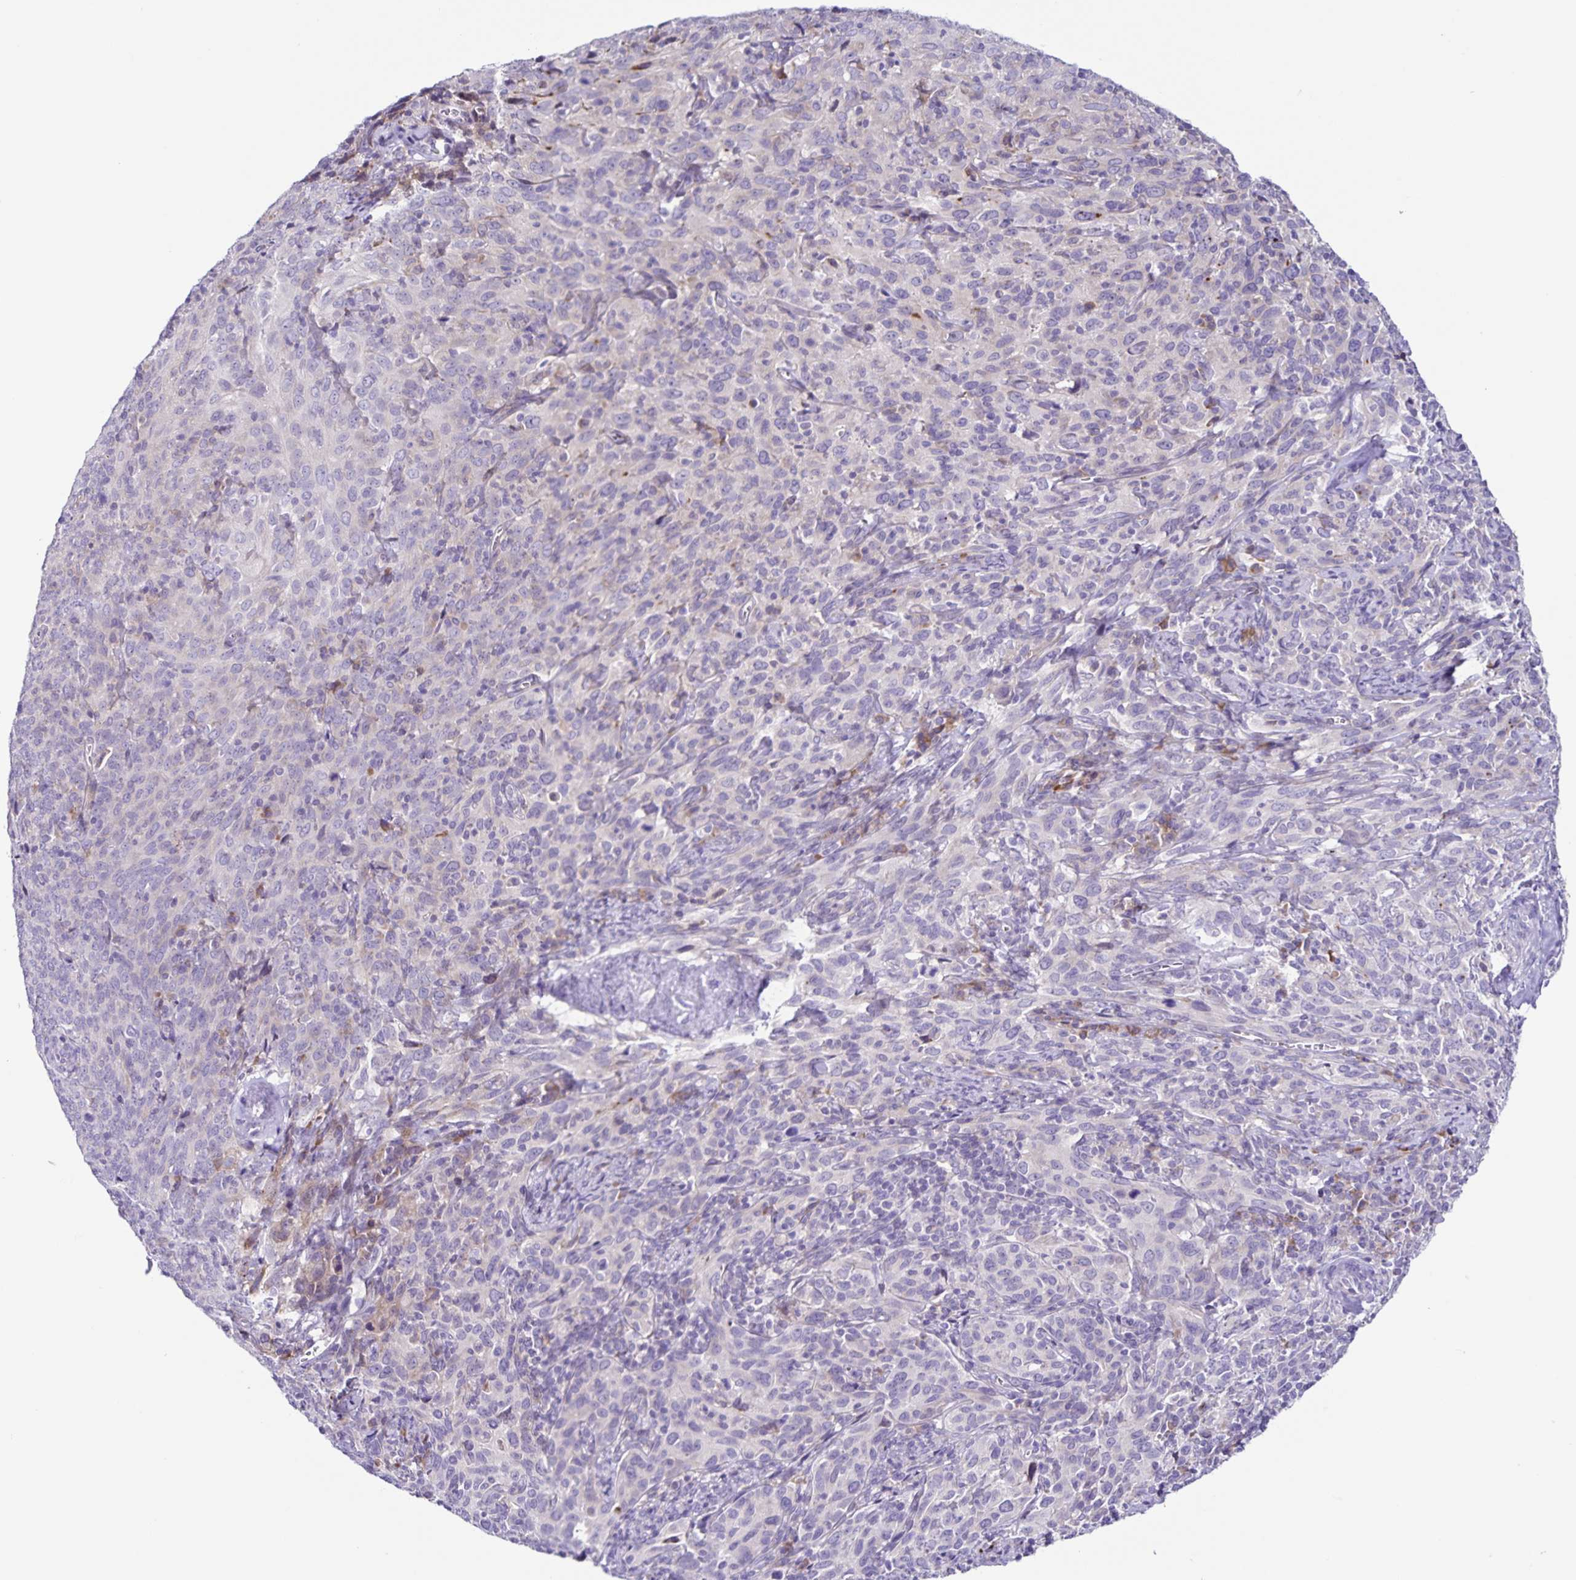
{"staining": {"intensity": "negative", "quantity": "none", "location": "none"}, "tissue": "cervical cancer", "cell_type": "Tumor cells", "image_type": "cancer", "snomed": [{"axis": "morphology", "description": "Squamous cell carcinoma, NOS"}, {"axis": "topography", "description": "Cervix"}], "caption": "Human cervical cancer (squamous cell carcinoma) stained for a protein using IHC reveals no expression in tumor cells.", "gene": "RNFT2", "patient": {"sex": "female", "age": 51}}